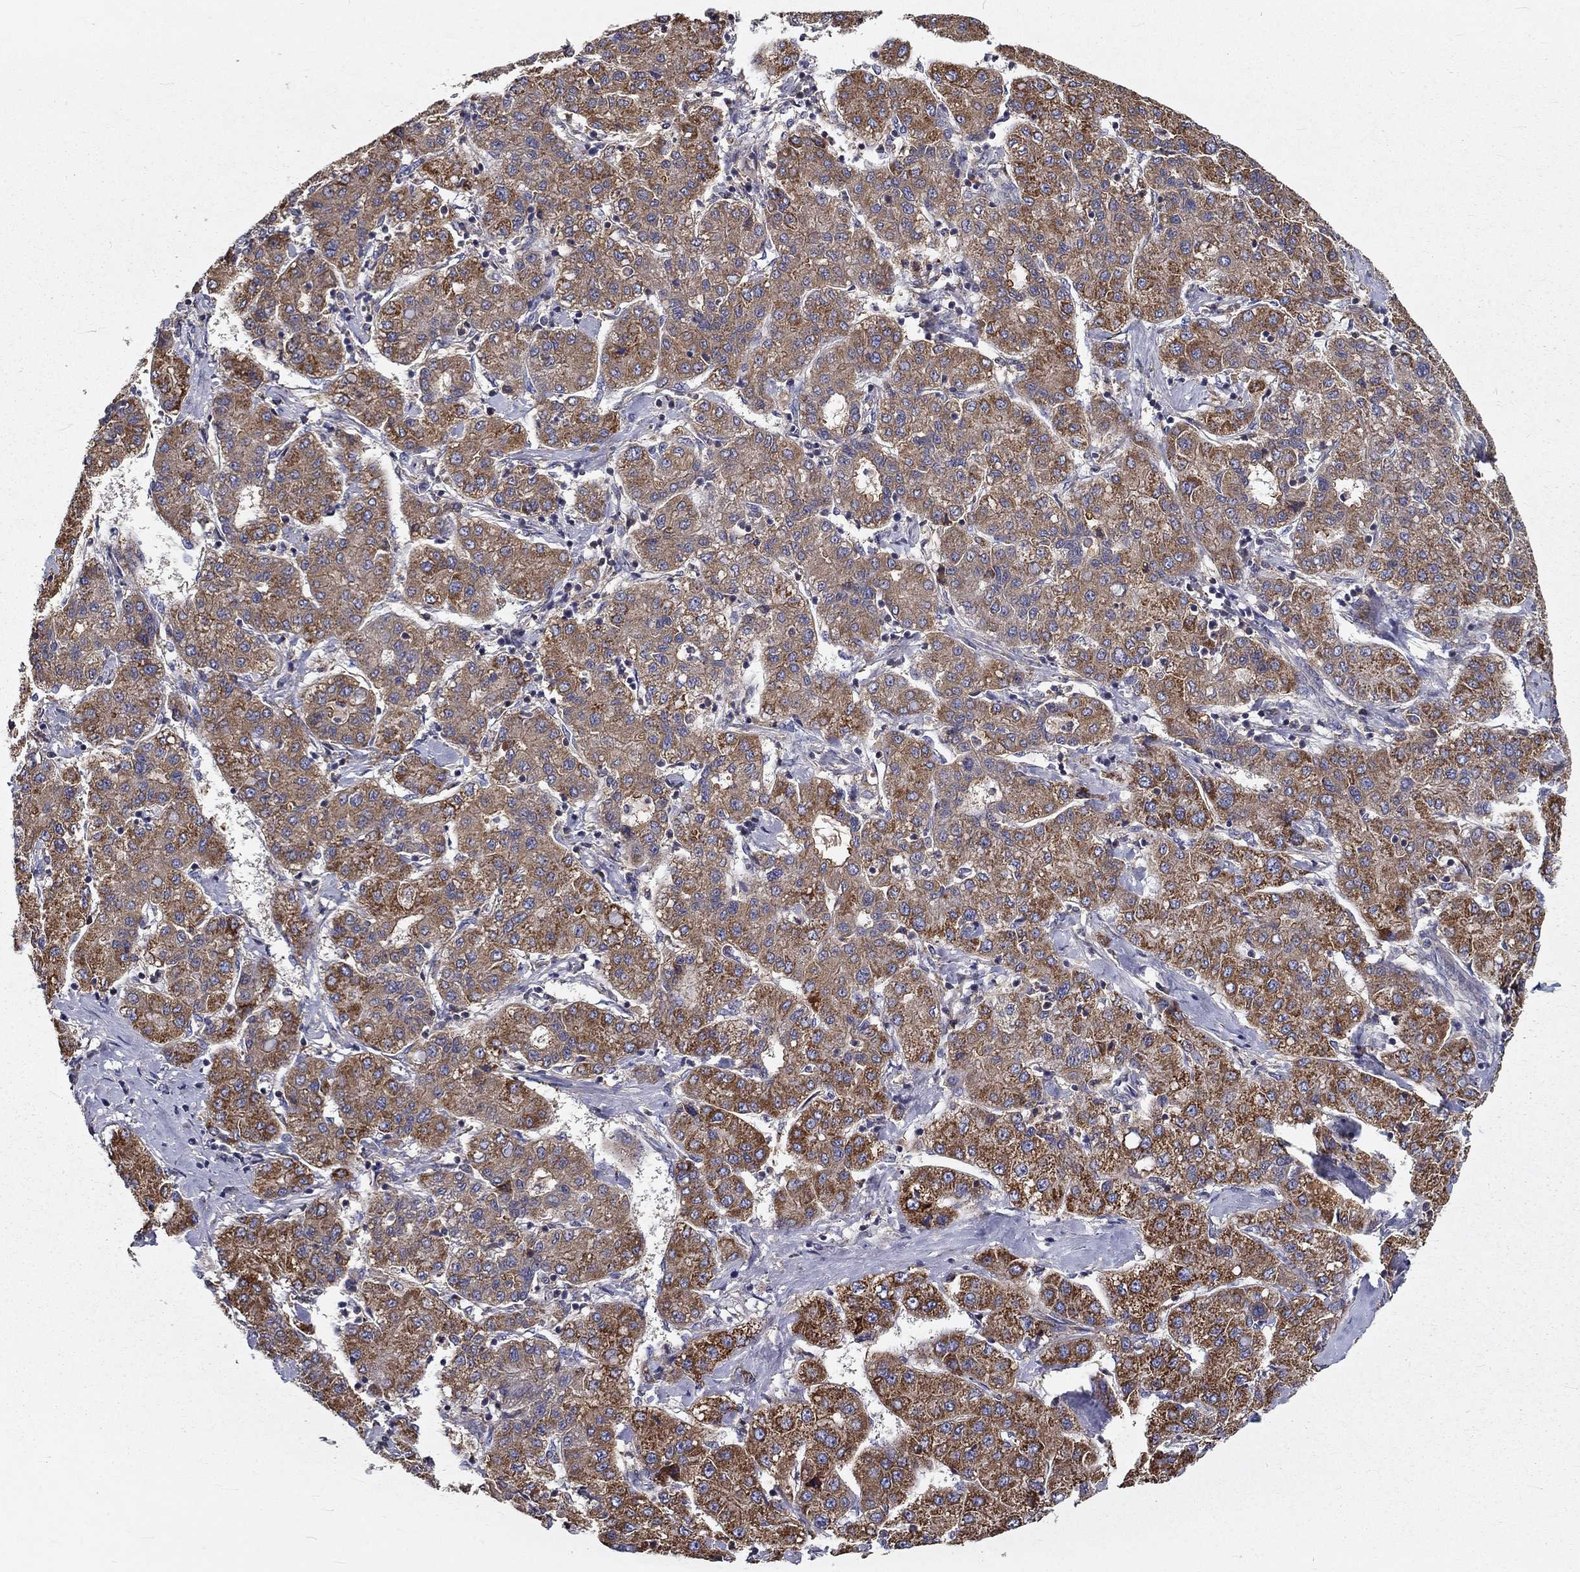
{"staining": {"intensity": "strong", "quantity": "25%-75%", "location": "cytoplasmic/membranous"}, "tissue": "liver cancer", "cell_type": "Tumor cells", "image_type": "cancer", "snomed": [{"axis": "morphology", "description": "Carcinoma, Hepatocellular, NOS"}, {"axis": "topography", "description": "Liver"}], "caption": "DAB (3,3'-diaminobenzidine) immunohistochemical staining of liver cancer (hepatocellular carcinoma) displays strong cytoplasmic/membranous protein positivity in approximately 25%-75% of tumor cells.", "gene": "ALDH4A1", "patient": {"sex": "male", "age": 65}}